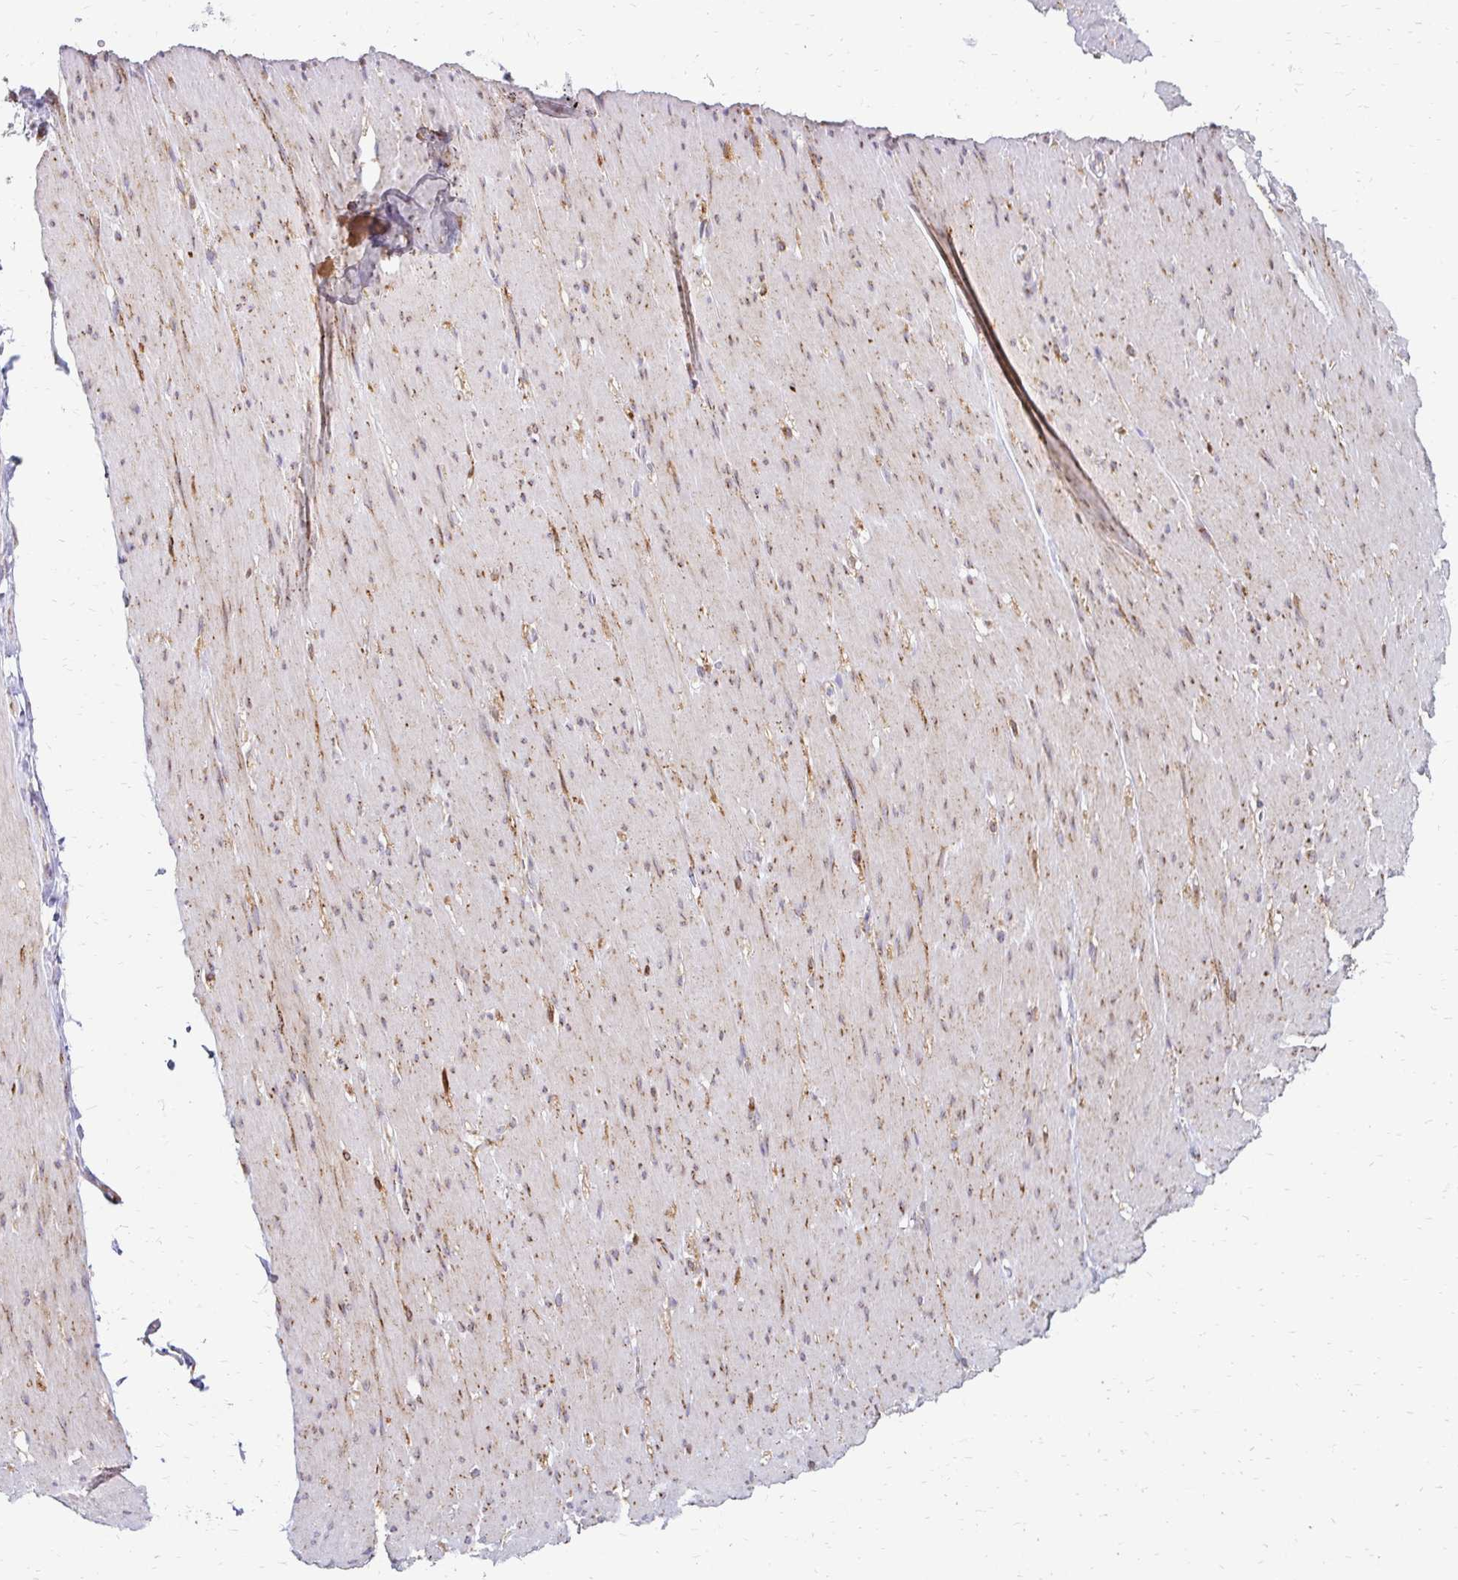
{"staining": {"intensity": "moderate", "quantity": "25%-75%", "location": "cytoplasmic/membranous"}, "tissue": "smooth muscle", "cell_type": "Smooth muscle cells", "image_type": "normal", "snomed": [{"axis": "morphology", "description": "Normal tissue, NOS"}, {"axis": "topography", "description": "Smooth muscle"}, {"axis": "topography", "description": "Rectum"}], "caption": "Immunohistochemistry (IHC) (DAB) staining of benign human smooth muscle exhibits moderate cytoplasmic/membranous protein expression in about 25%-75% of smooth muscle cells.", "gene": "IDUA", "patient": {"sex": "male", "age": 53}}